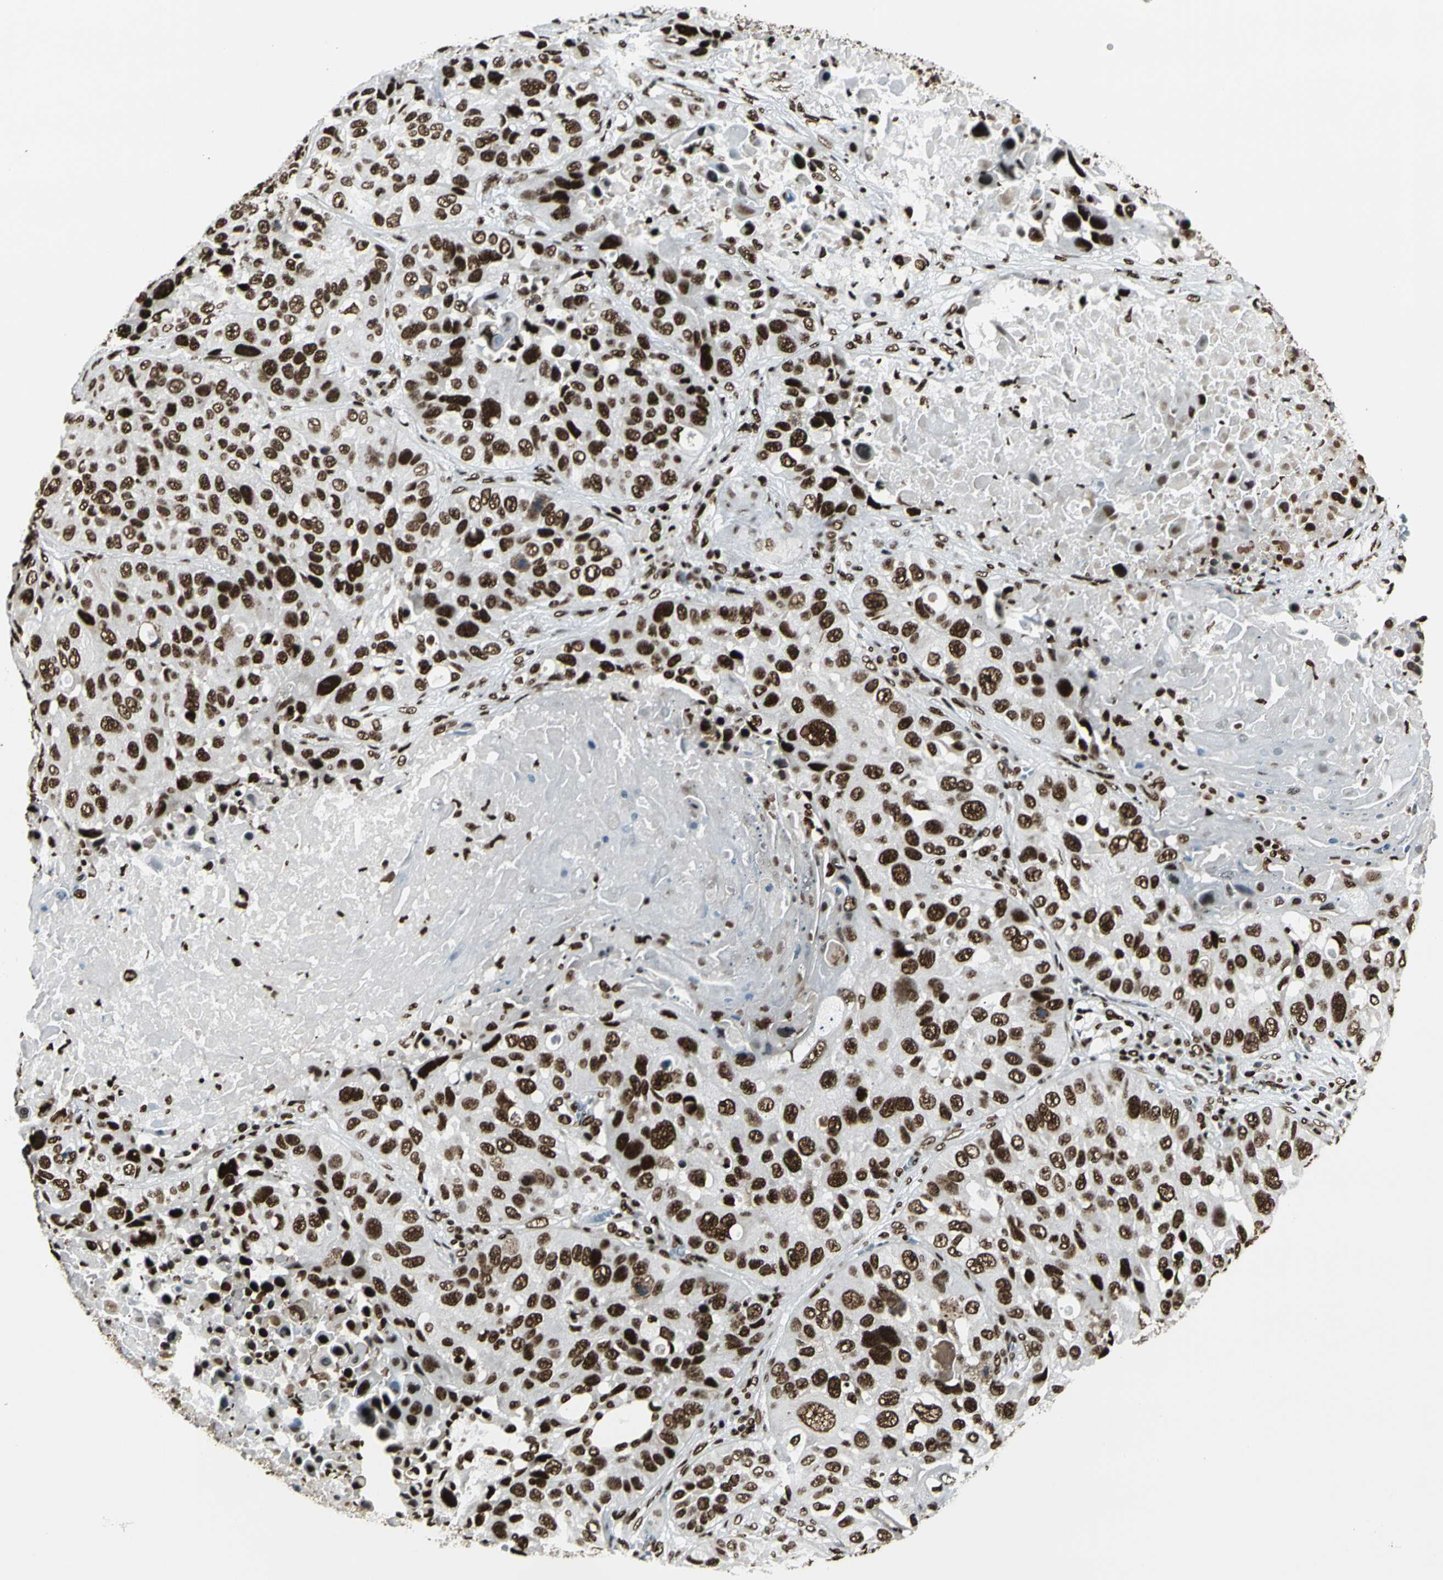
{"staining": {"intensity": "strong", "quantity": ">75%", "location": "nuclear"}, "tissue": "lung cancer", "cell_type": "Tumor cells", "image_type": "cancer", "snomed": [{"axis": "morphology", "description": "Squamous cell carcinoma, NOS"}, {"axis": "topography", "description": "Lung"}], "caption": "Immunohistochemical staining of squamous cell carcinoma (lung) displays strong nuclear protein staining in about >75% of tumor cells.", "gene": "CCAR1", "patient": {"sex": "male", "age": 57}}